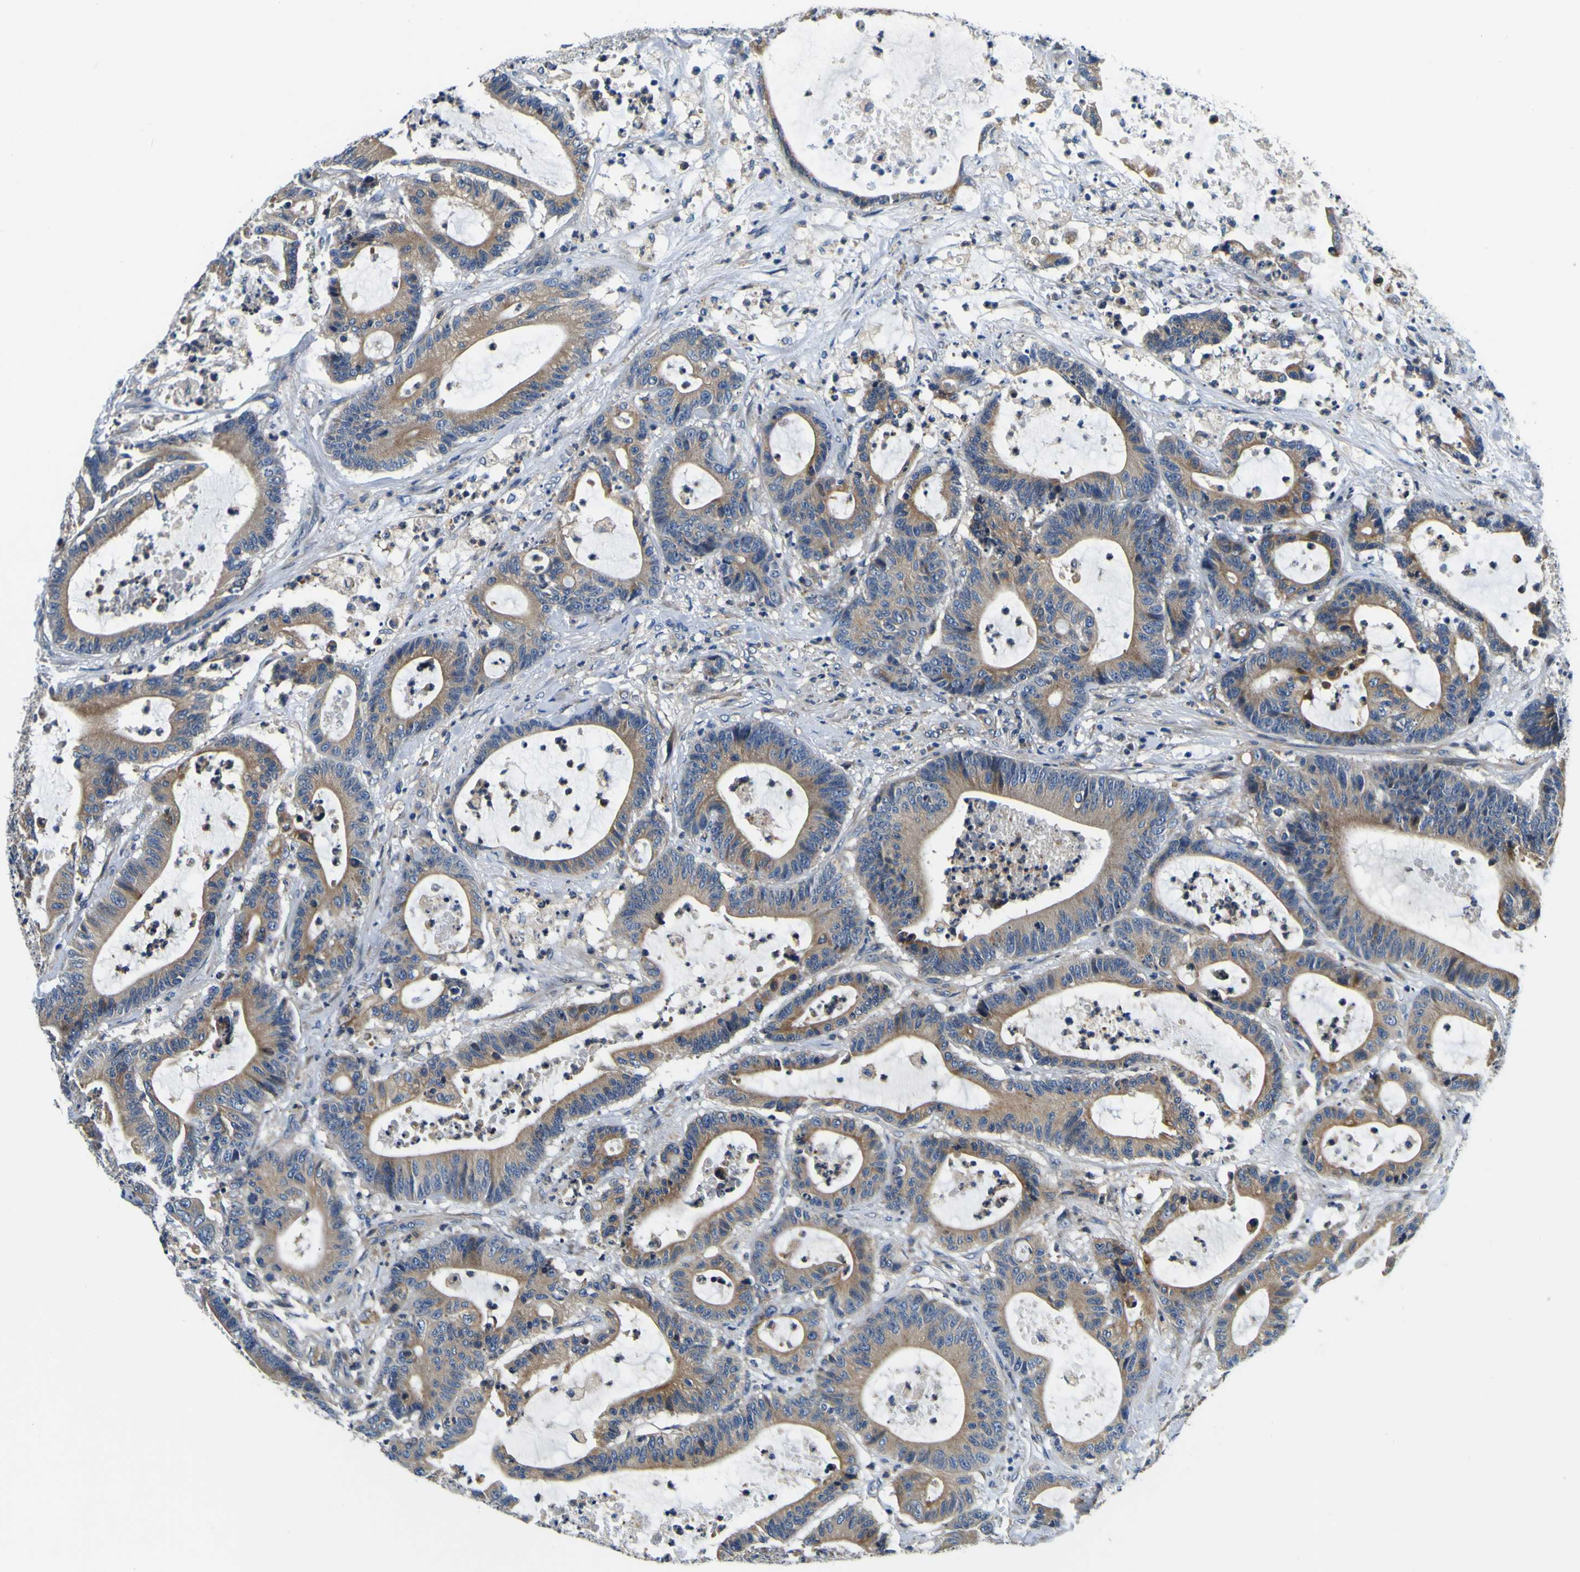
{"staining": {"intensity": "moderate", "quantity": ">75%", "location": "cytoplasmic/membranous"}, "tissue": "colorectal cancer", "cell_type": "Tumor cells", "image_type": "cancer", "snomed": [{"axis": "morphology", "description": "Adenocarcinoma, NOS"}, {"axis": "topography", "description": "Colon"}], "caption": "Colorectal adenocarcinoma stained with a protein marker shows moderate staining in tumor cells.", "gene": "CLSTN1", "patient": {"sex": "female", "age": 84}}